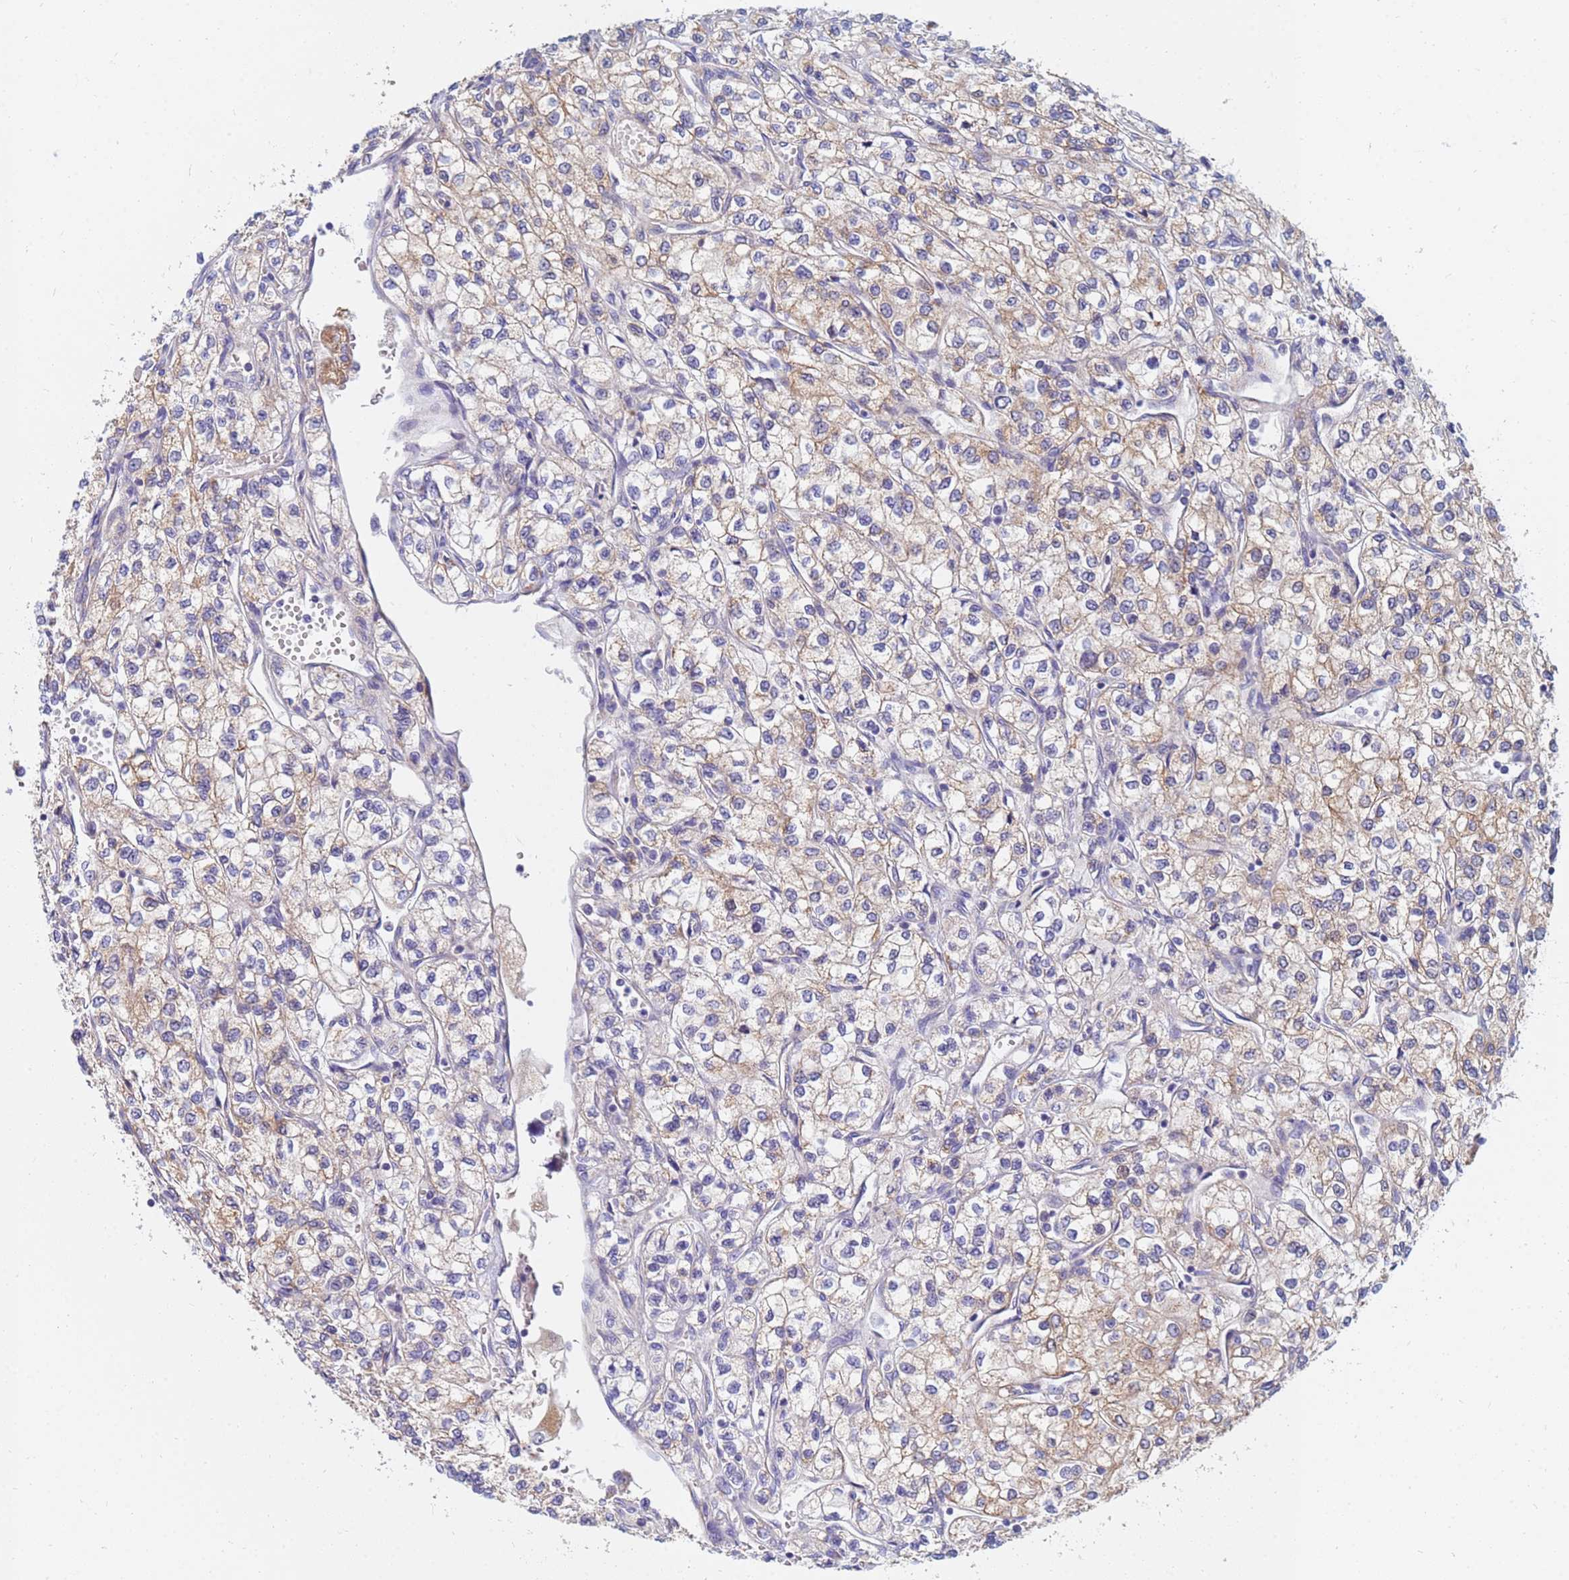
{"staining": {"intensity": "weak", "quantity": ">75%", "location": "cytoplasmic/membranous"}, "tissue": "renal cancer", "cell_type": "Tumor cells", "image_type": "cancer", "snomed": [{"axis": "morphology", "description": "Adenocarcinoma, NOS"}, {"axis": "topography", "description": "Kidney"}], "caption": "This photomicrograph shows renal adenocarcinoma stained with immunohistochemistry to label a protein in brown. The cytoplasmic/membranous of tumor cells show weak positivity for the protein. Nuclei are counter-stained blue.", "gene": "SDR39U1", "patient": {"sex": "male", "age": 80}}